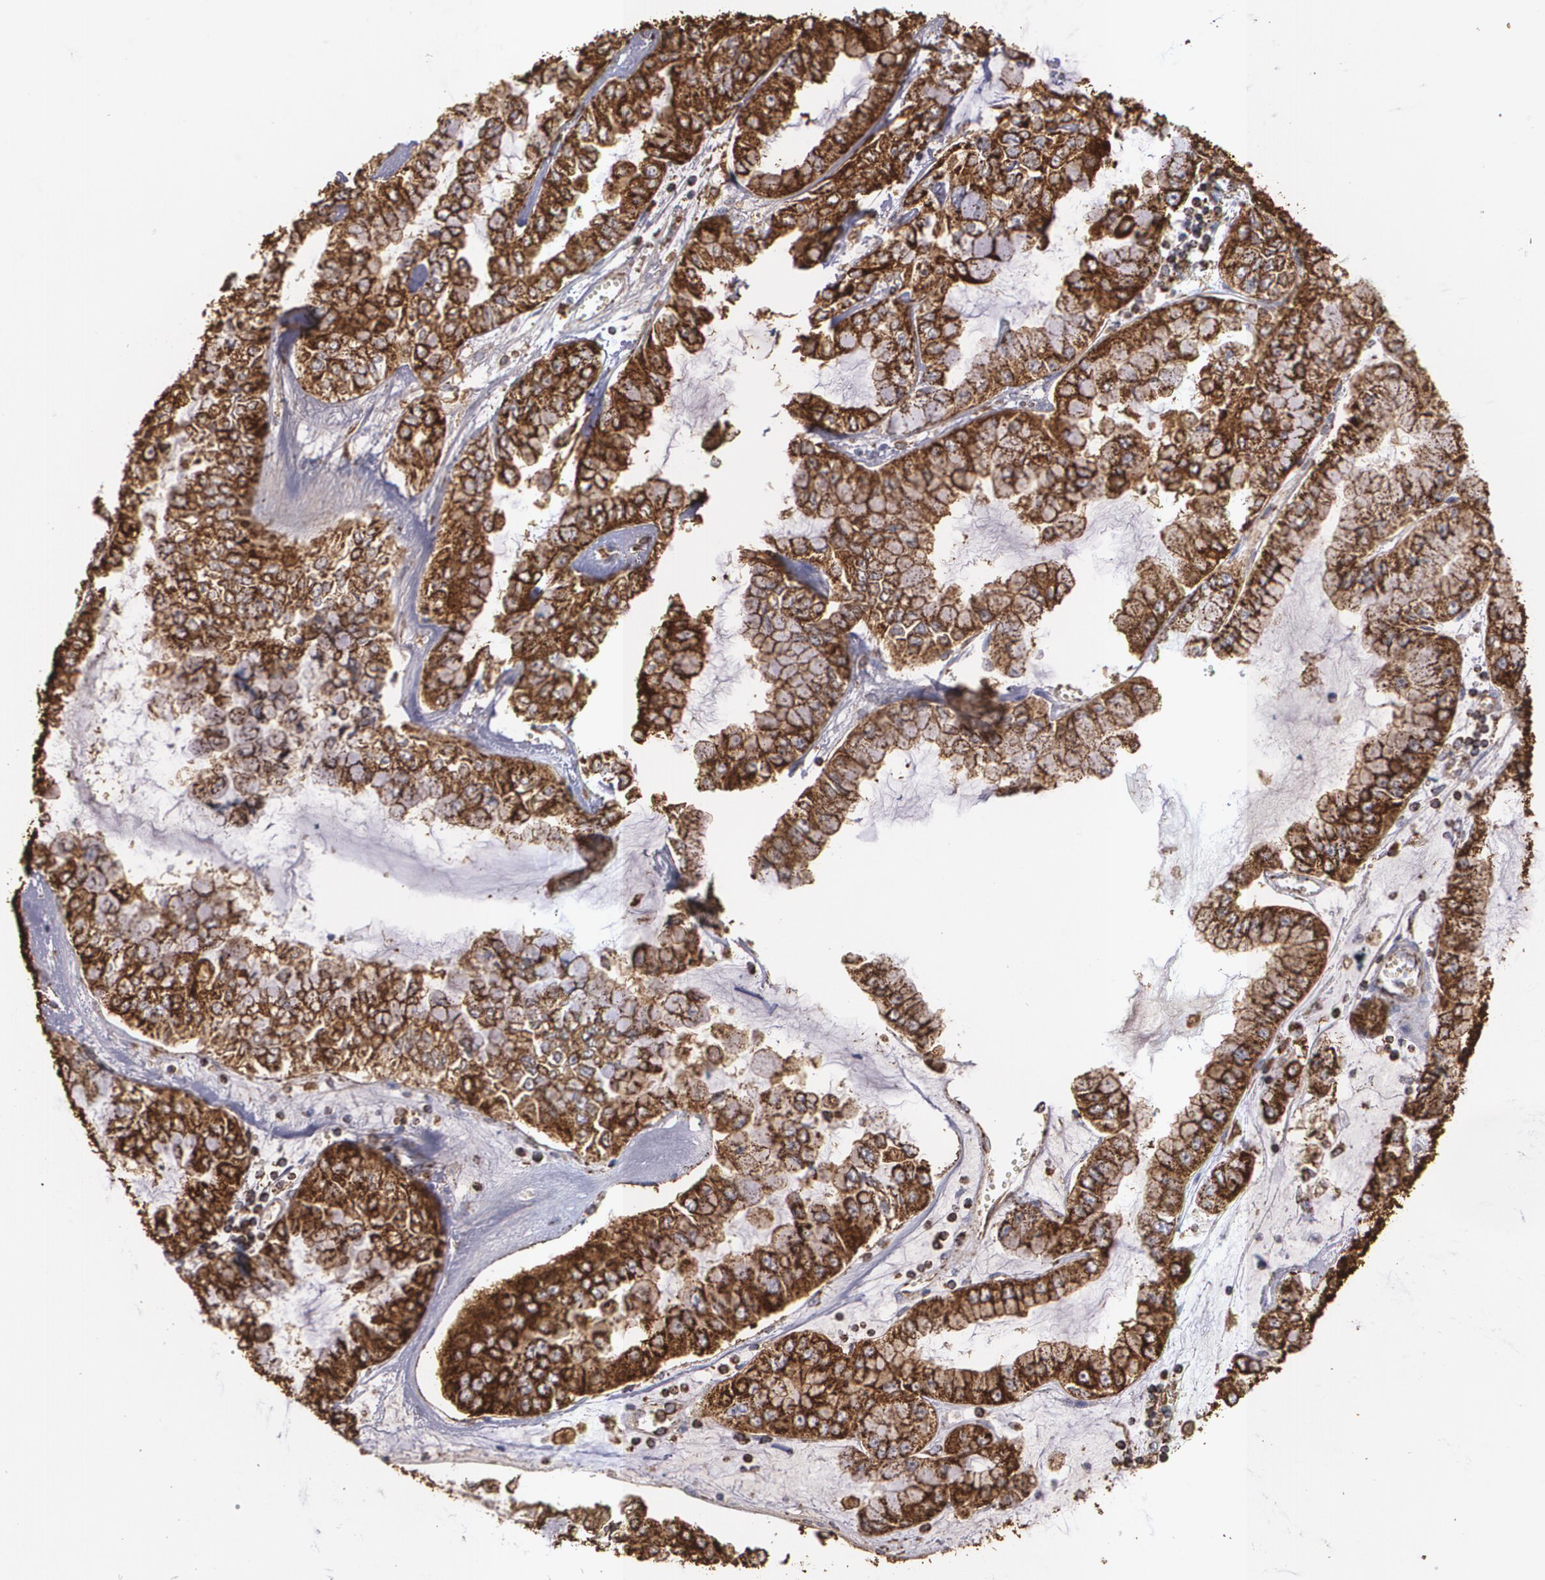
{"staining": {"intensity": "strong", "quantity": ">75%", "location": "cytoplasmic/membranous"}, "tissue": "liver cancer", "cell_type": "Tumor cells", "image_type": "cancer", "snomed": [{"axis": "morphology", "description": "Cholangiocarcinoma"}, {"axis": "topography", "description": "Liver"}], "caption": "Cholangiocarcinoma (liver) tissue shows strong cytoplasmic/membranous staining in approximately >75% of tumor cells, visualized by immunohistochemistry.", "gene": "HSPD1", "patient": {"sex": "female", "age": 79}}